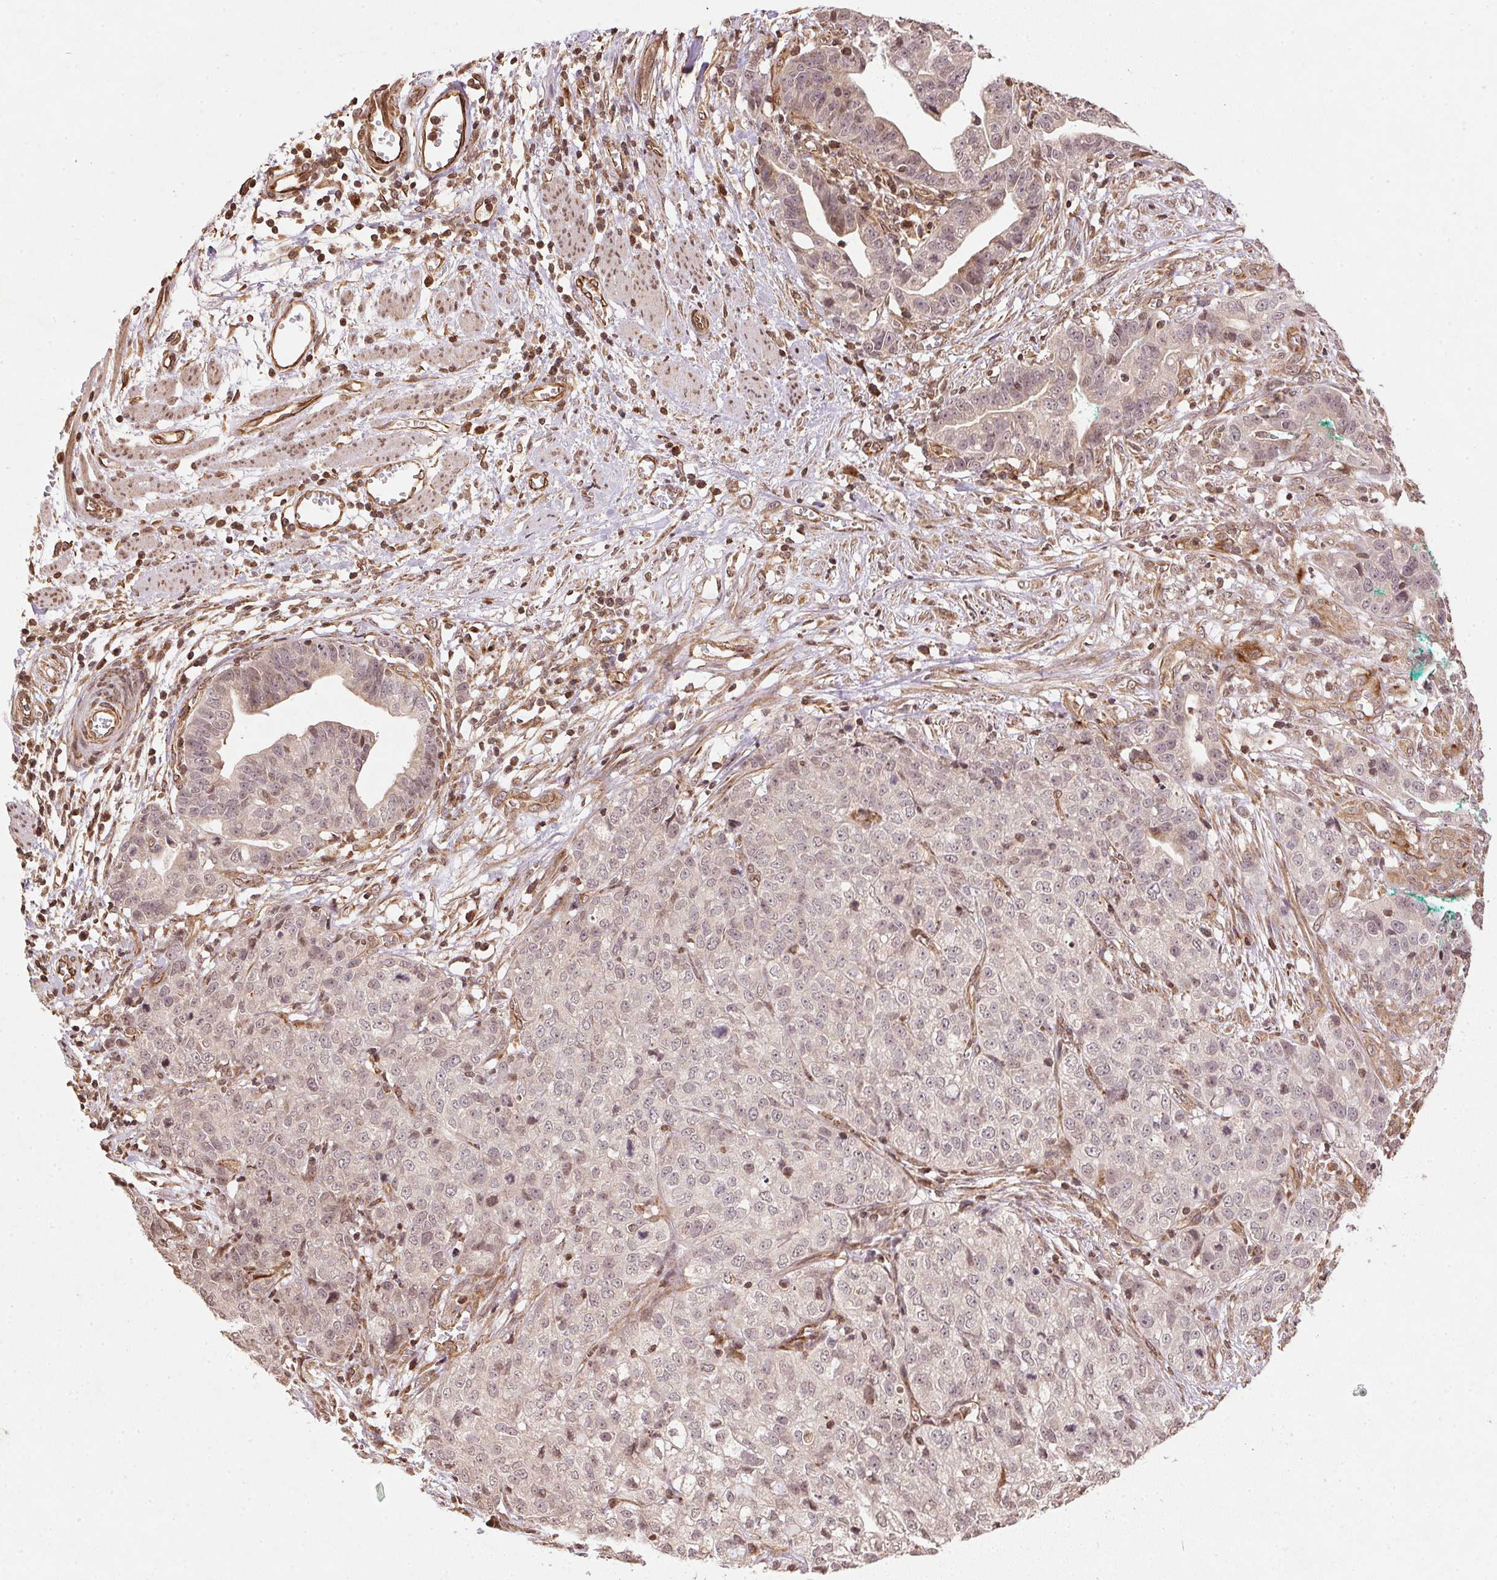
{"staining": {"intensity": "weak", "quantity": "25%-75%", "location": "cytoplasmic/membranous"}, "tissue": "stomach cancer", "cell_type": "Tumor cells", "image_type": "cancer", "snomed": [{"axis": "morphology", "description": "Adenocarcinoma, NOS"}, {"axis": "topography", "description": "Stomach, upper"}], "caption": "Brown immunohistochemical staining in human stomach cancer shows weak cytoplasmic/membranous staining in about 25%-75% of tumor cells.", "gene": "SPRED2", "patient": {"sex": "female", "age": 67}}